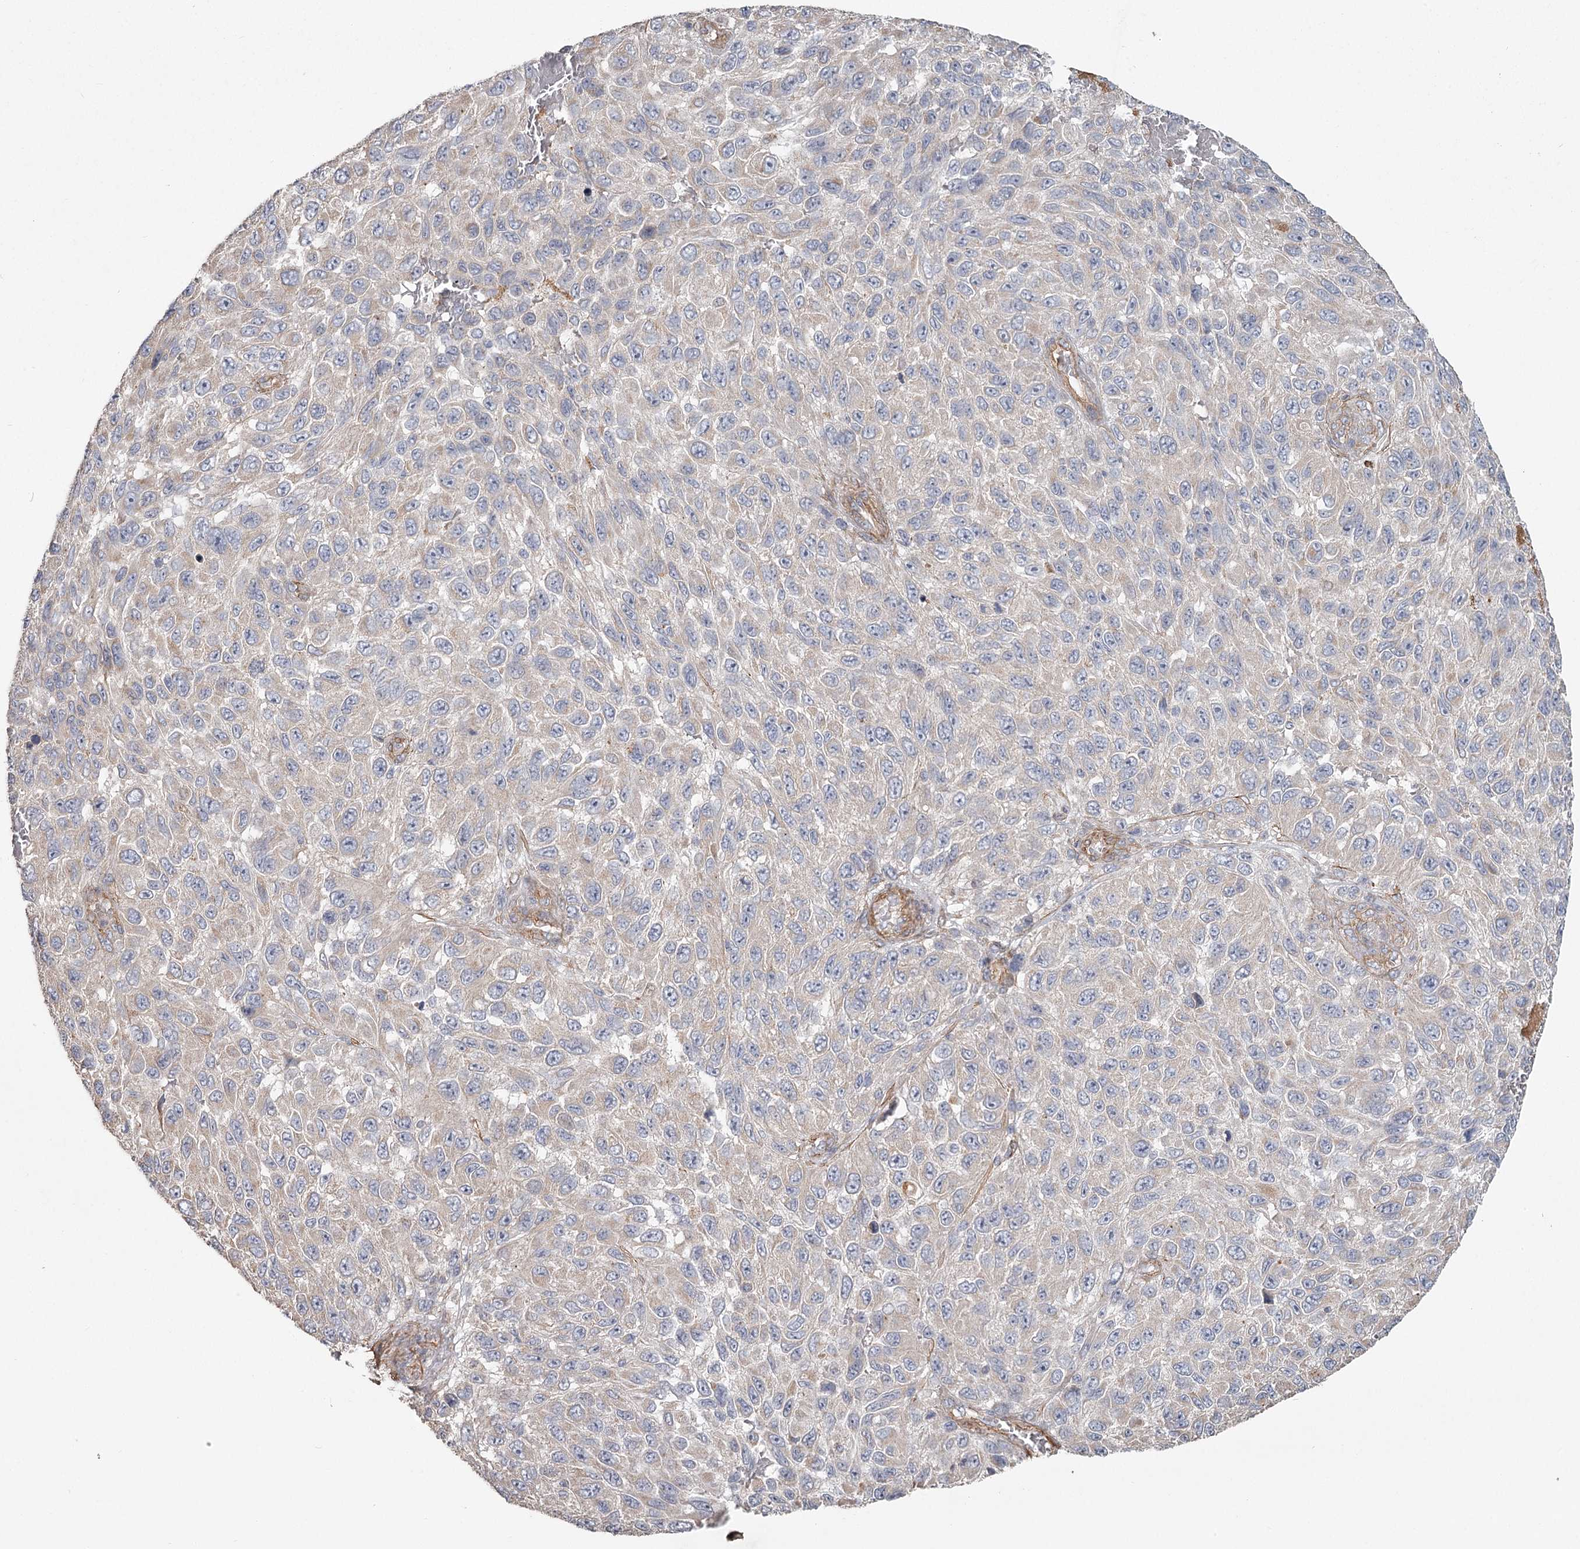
{"staining": {"intensity": "negative", "quantity": "none", "location": "none"}, "tissue": "melanoma", "cell_type": "Tumor cells", "image_type": "cancer", "snomed": [{"axis": "morphology", "description": "Normal tissue, NOS"}, {"axis": "morphology", "description": "Malignant melanoma, NOS"}, {"axis": "topography", "description": "Skin"}], "caption": "Human malignant melanoma stained for a protein using immunohistochemistry displays no staining in tumor cells.", "gene": "DHRS9", "patient": {"sex": "female", "age": 96}}